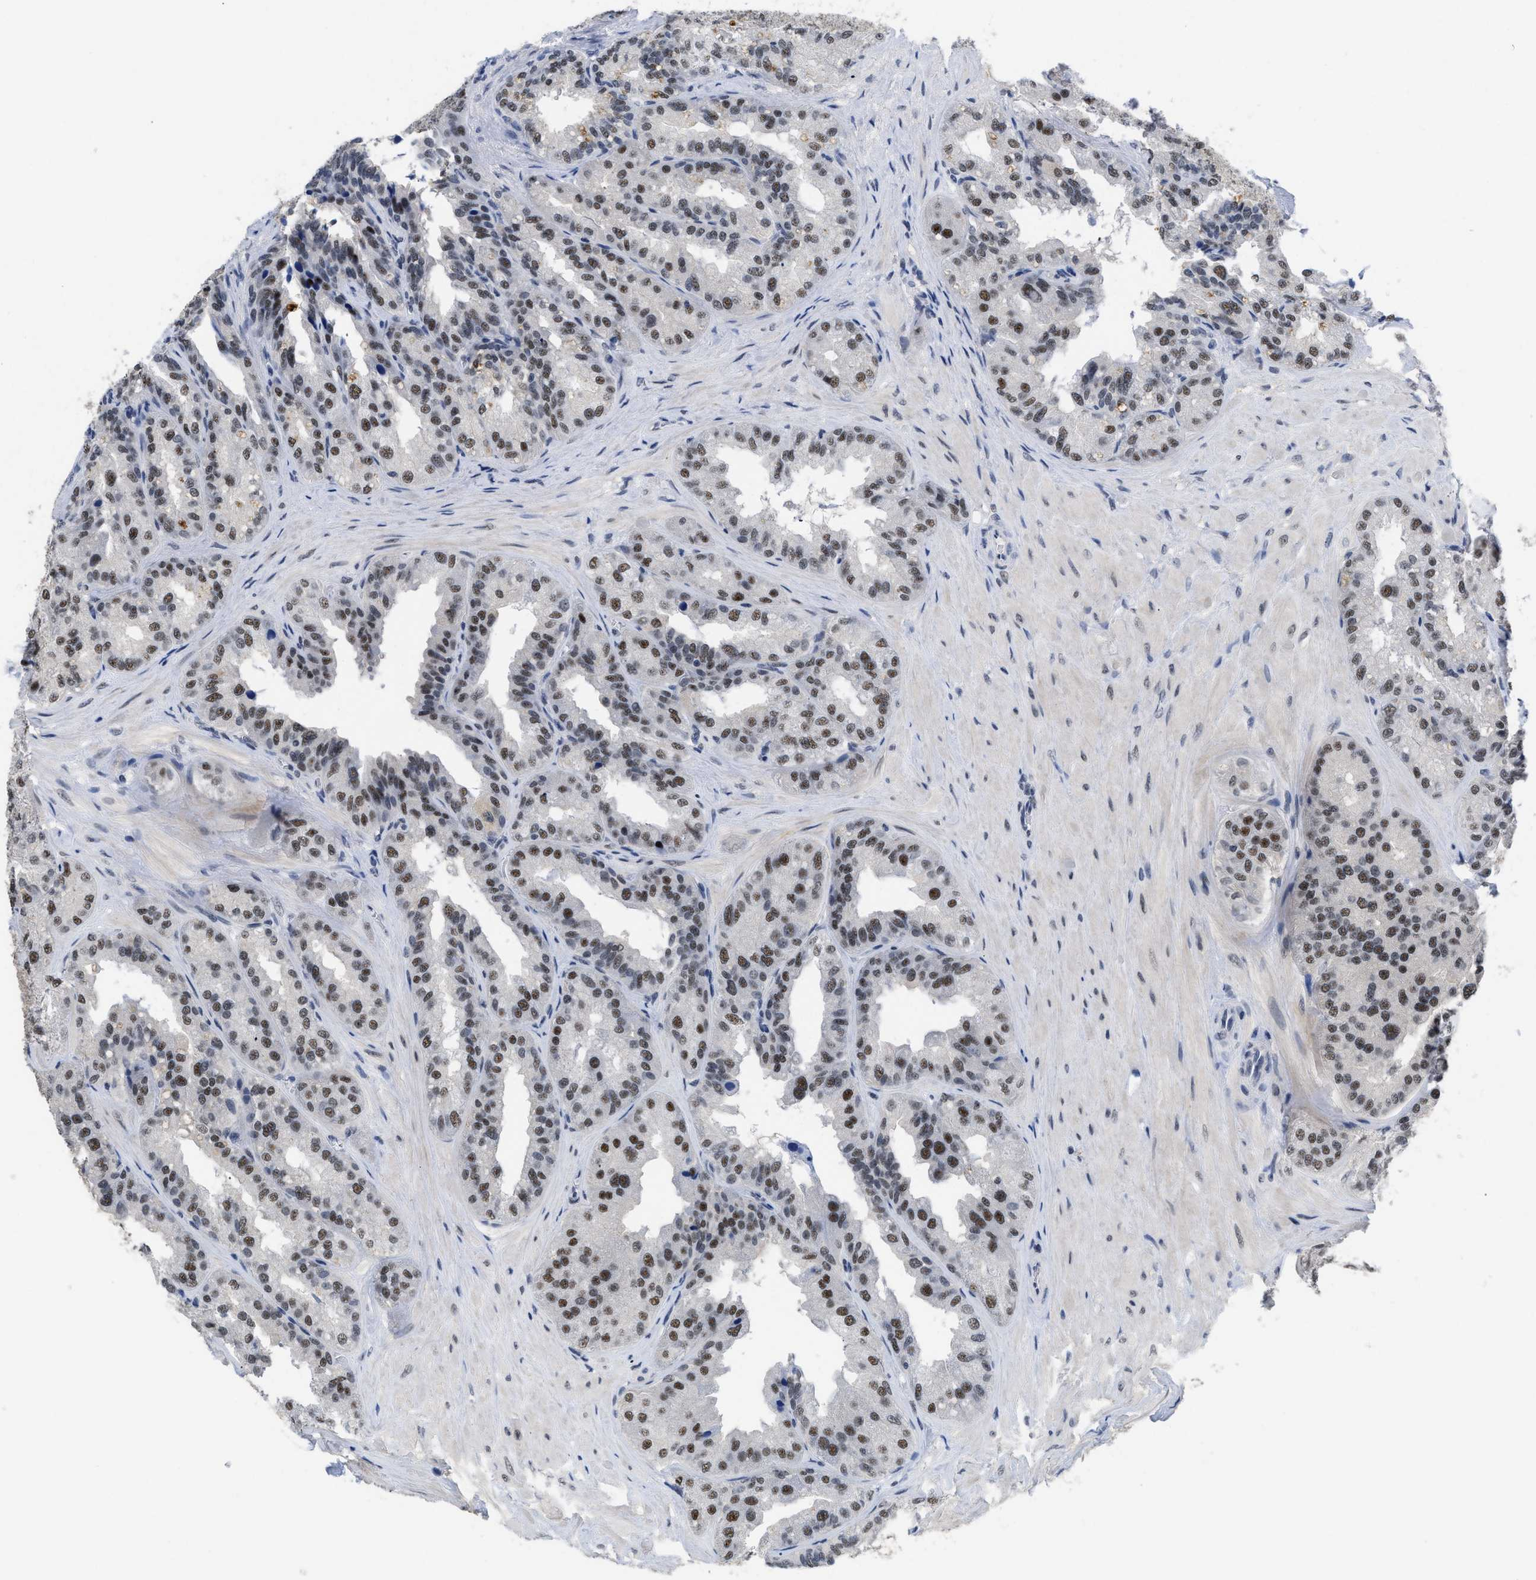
{"staining": {"intensity": "moderate", "quantity": "25%-75%", "location": "nuclear"}, "tissue": "seminal vesicle", "cell_type": "Glandular cells", "image_type": "normal", "snomed": [{"axis": "morphology", "description": "Normal tissue, NOS"}, {"axis": "topography", "description": "Prostate"}, {"axis": "topography", "description": "Seminal veicle"}], "caption": "Immunohistochemistry (IHC) image of unremarkable seminal vesicle: human seminal vesicle stained using immunohistochemistry (IHC) reveals medium levels of moderate protein expression localized specifically in the nuclear of glandular cells, appearing as a nuclear brown color.", "gene": "GGNBP2", "patient": {"sex": "male", "age": 51}}